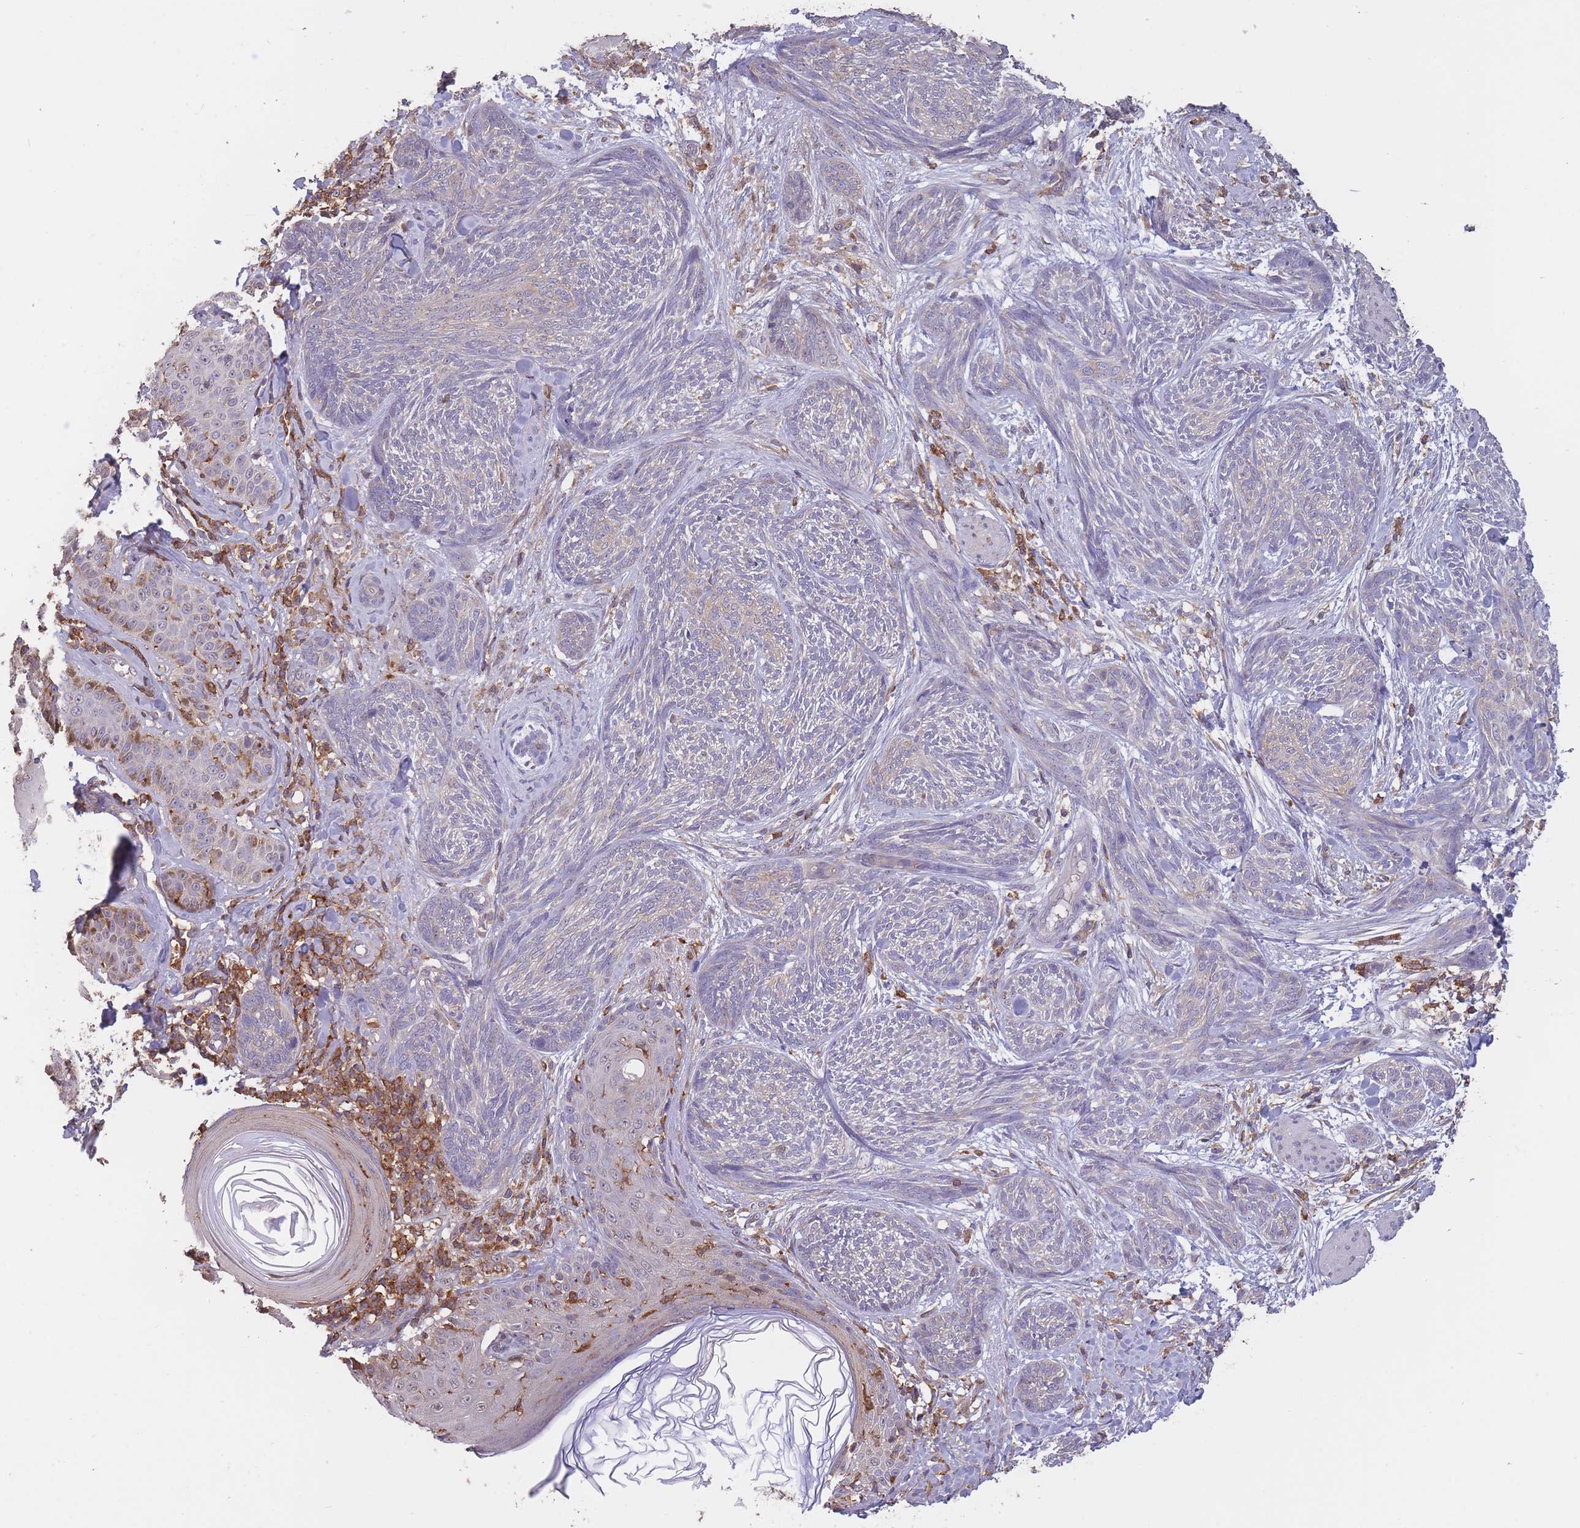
{"staining": {"intensity": "negative", "quantity": "none", "location": "none"}, "tissue": "skin cancer", "cell_type": "Tumor cells", "image_type": "cancer", "snomed": [{"axis": "morphology", "description": "Basal cell carcinoma"}, {"axis": "topography", "description": "Skin"}], "caption": "High power microscopy photomicrograph of an immunohistochemistry histopathology image of skin cancer (basal cell carcinoma), revealing no significant positivity in tumor cells.", "gene": "GMIP", "patient": {"sex": "male", "age": 73}}